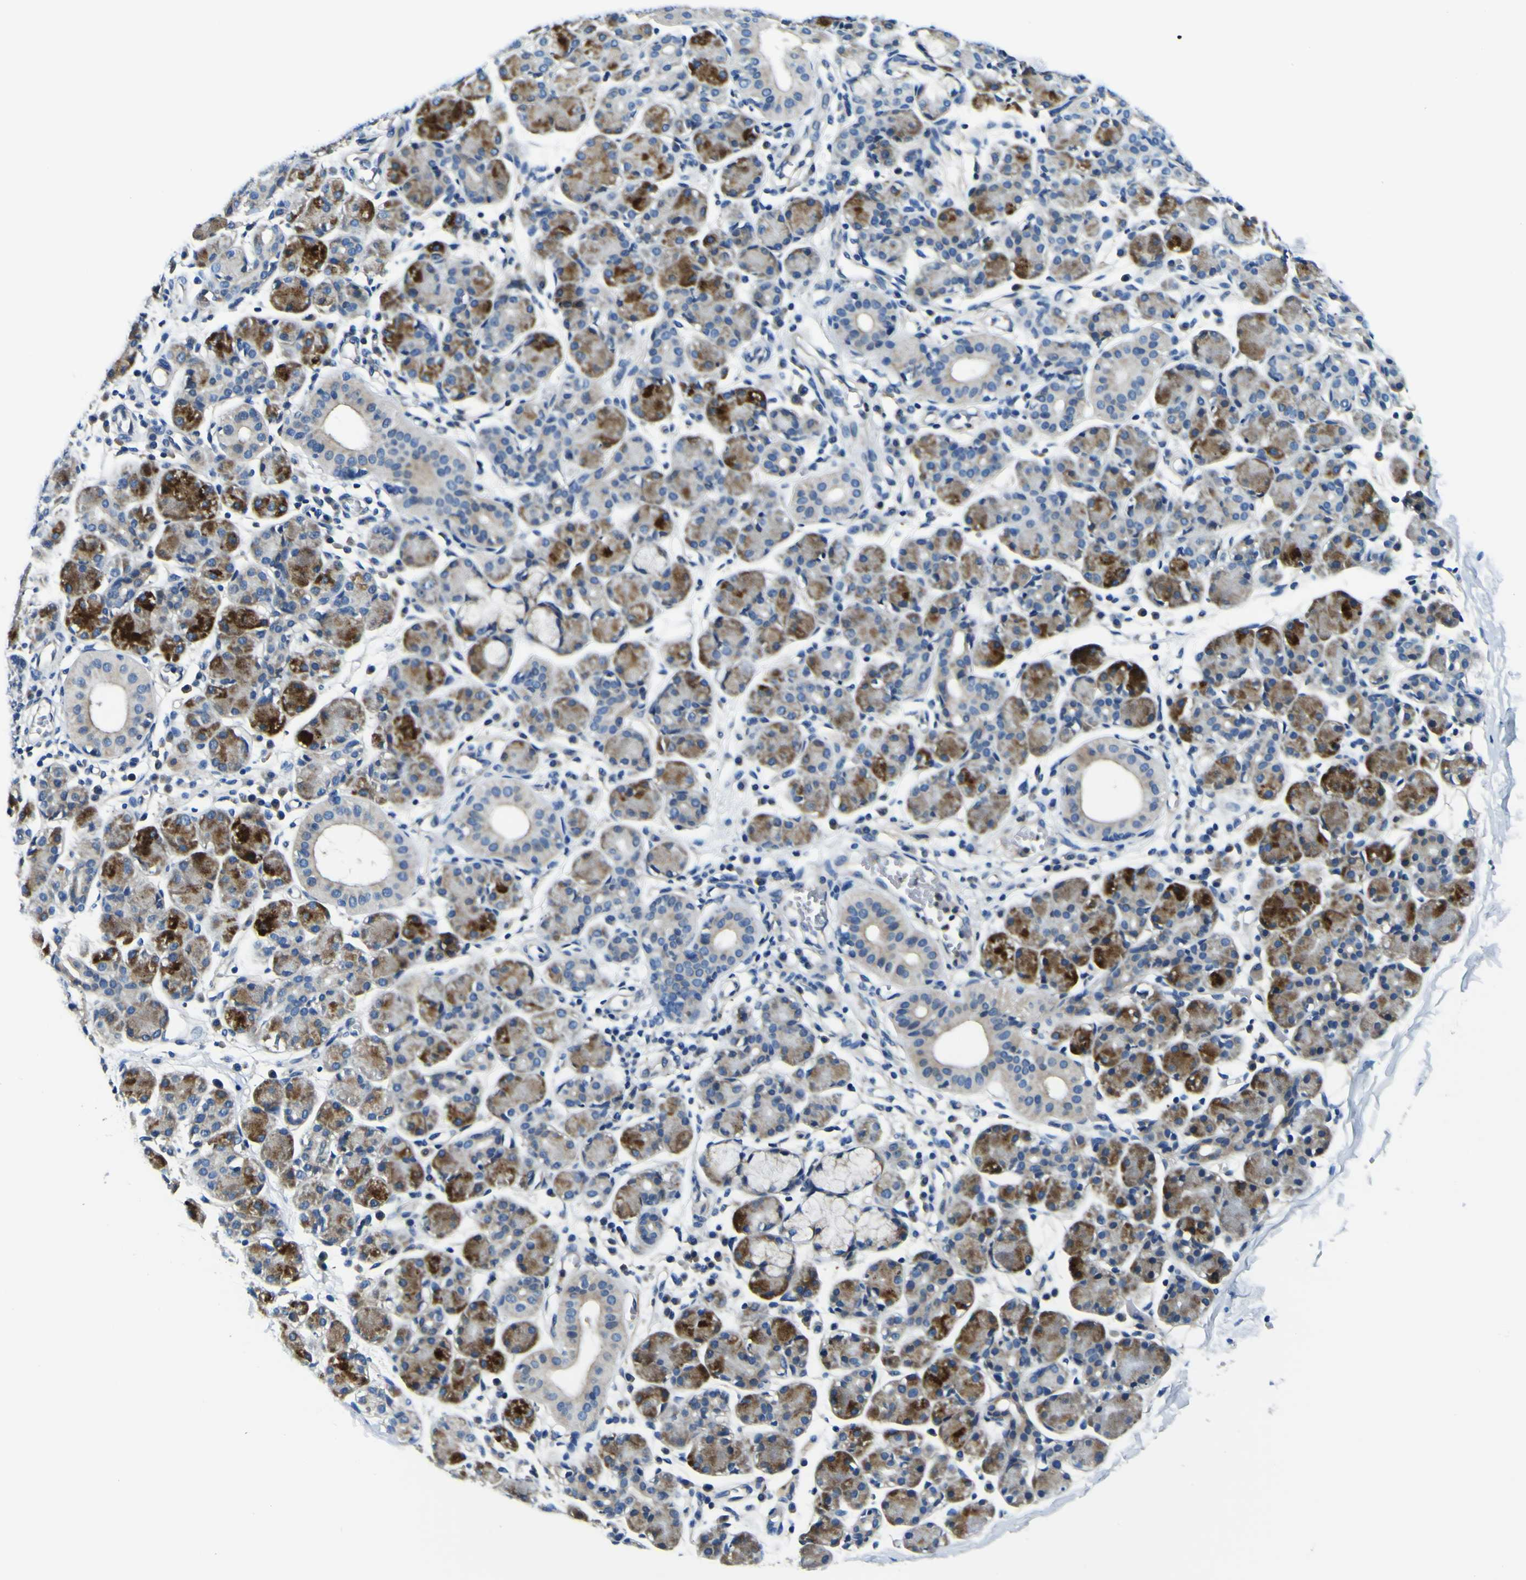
{"staining": {"intensity": "strong", "quantity": "<25%", "location": "cytoplasmic/membranous"}, "tissue": "salivary gland", "cell_type": "Glandular cells", "image_type": "normal", "snomed": [{"axis": "morphology", "description": "Normal tissue, NOS"}, {"axis": "morphology", "description": "Inflammation, NOS"}, {"axis": "topography", "description": "Lymph node"}, {"axis": "topography", "description": "Salivary gland"}], "caption": "Protein expression analysis of benign salivary gland demonstrates strong cytoplasmic/membranous staining in approximately <25% of glandular cells. Ihc stains the protein of interest in brown and the nuclei are stained blue.", "gene": "CLSTN1", "patient": {"sex": "male", "age": 3}}